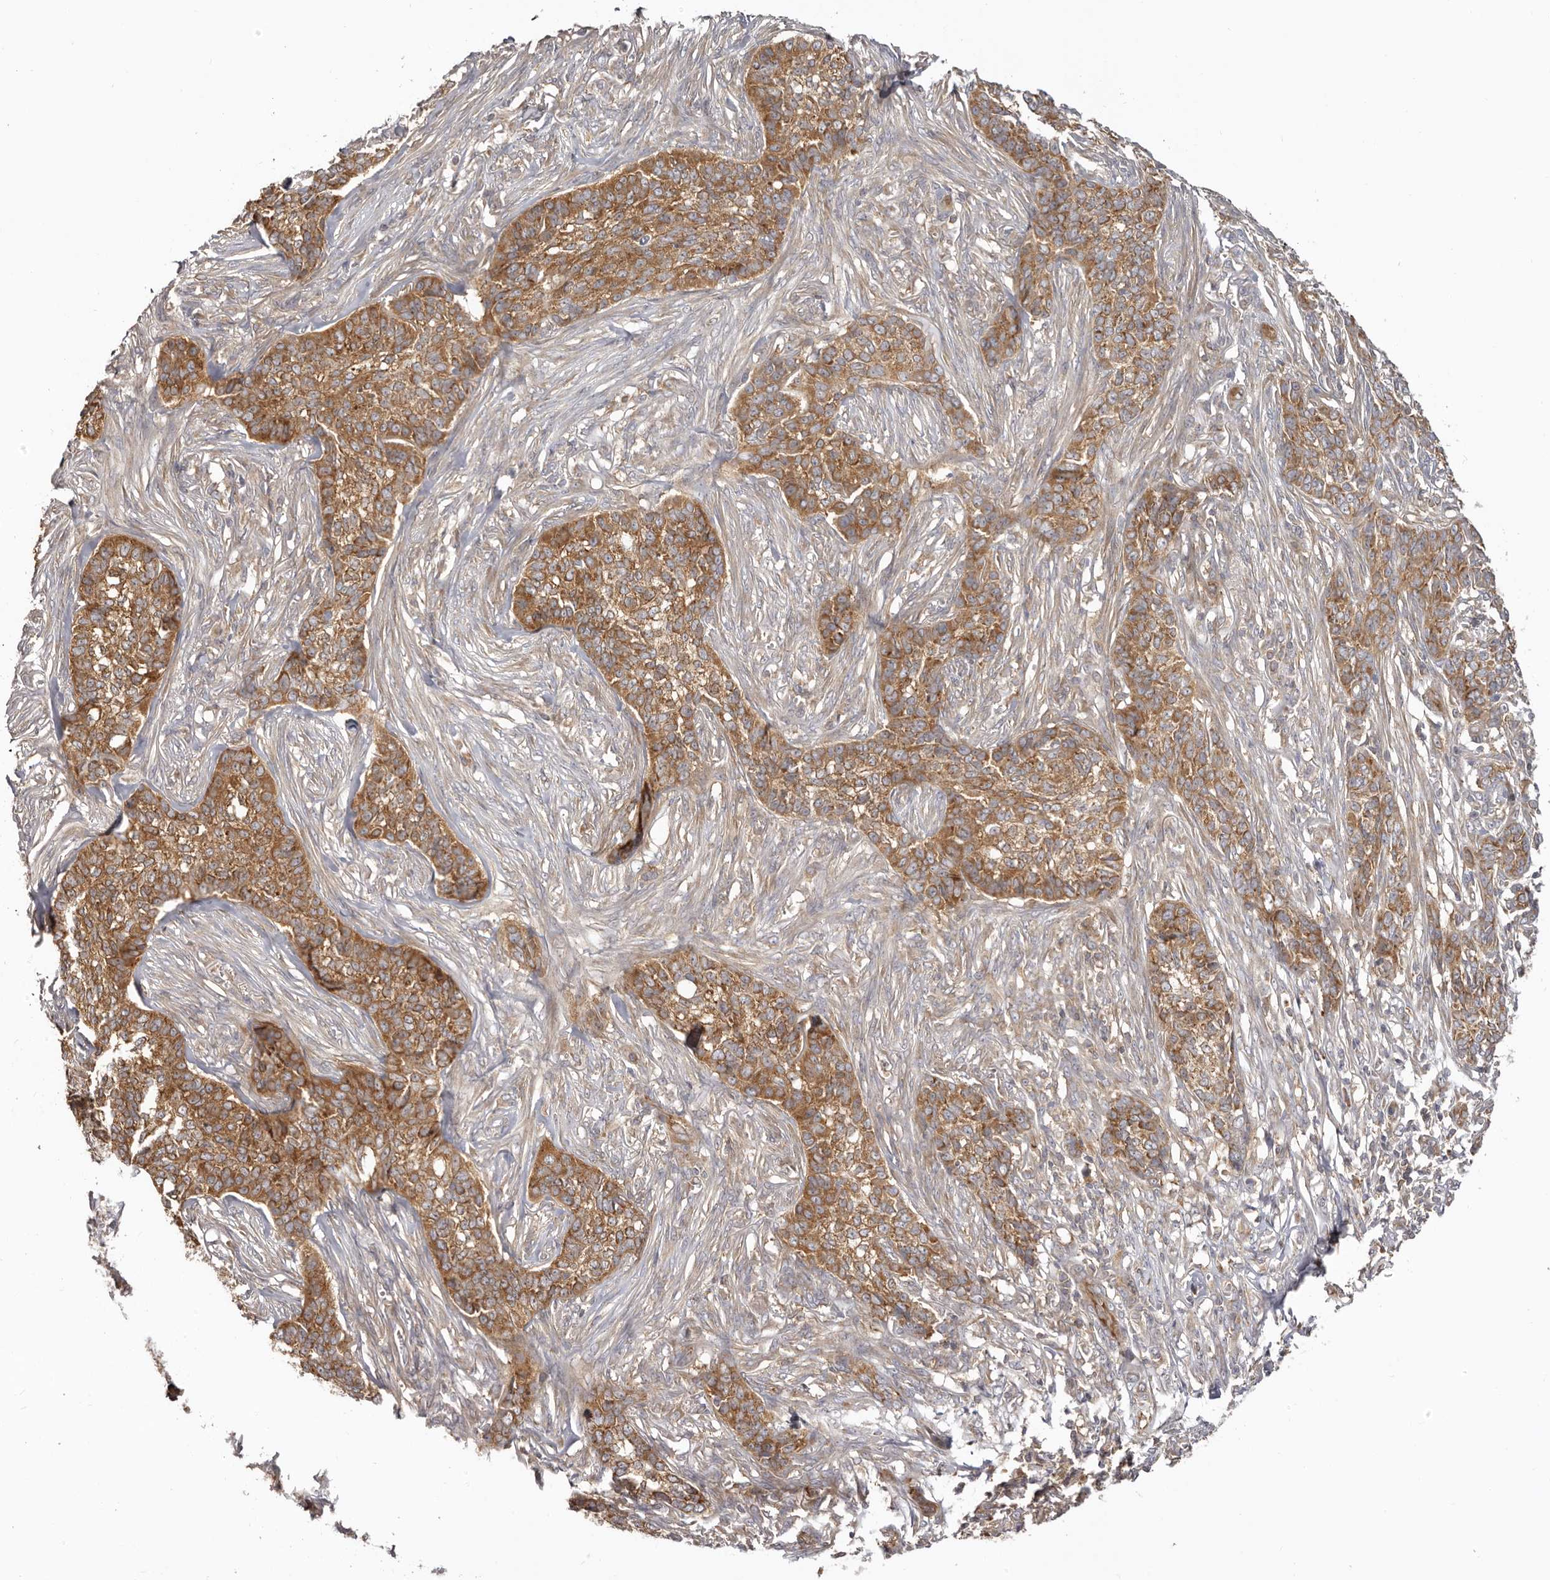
{"staining": {"intensity": "moderate", "quantity": ">75%", "location": "cytoplasmic/membranous"}, "tissue": "skin cancer", "cell_type": "Tumor cells", "image_type": "cancer", "snomed": [{"axis": "morphology", "description": "Basal cell carcinoma"}, {"axis": "topography", "description": "Skin"}], "caption": "High-magnification brightfield microscopy of skin cancer (basal cell carcinoma) stained with DAB (3,3'-diaminobenzidine) (brown) and counterstained with hematoxylin (blue). tumor cells exhibit moderate cytoplasmic/membranous positivity is present in about>75% of cells.", "gene": "EEF1E1", "patient": {"sex": "male", "age": 85}}